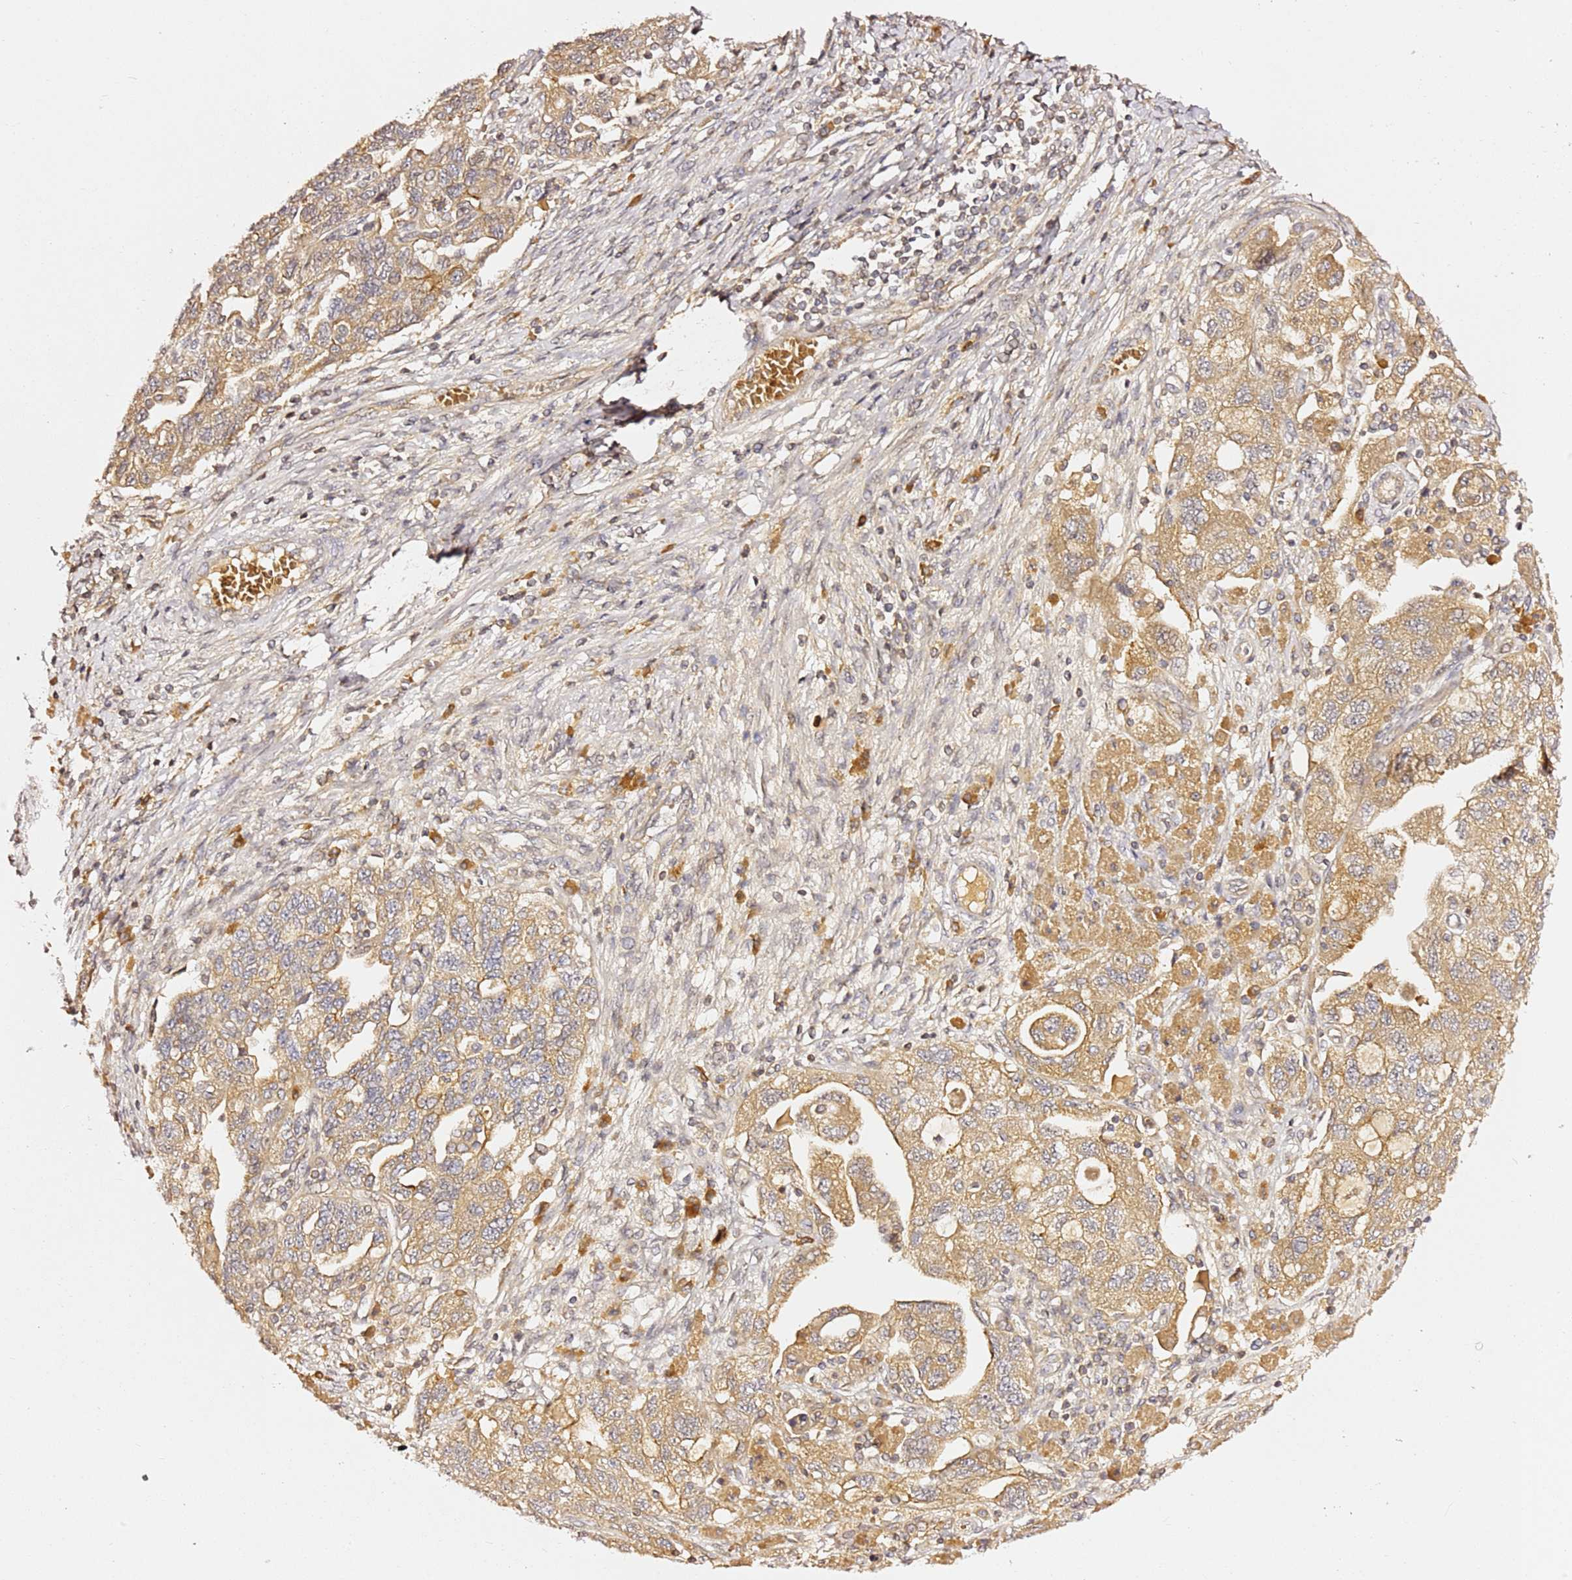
{"staining": {"intensity": "moderate", "quantity": ">75%", "location": "cytoplasmic/membranous"}, "tissue": "ovarian cancer", "cell_type": "Tumor cells", "image_type": "cancer", "snomed": [{"axis": "morphology", "description": "Carcinoma, NOS"}, {"axis": "morphology", "description": "Cystadenocarcinoma, serous, NOS"}, {"axis": "topography", "description": "Ovary"}], "caption": "Protein expression analysis of human ovarian carcinoma reveals moderate cytoplasmic/membranous positivity in about >75% of tumor cells.", "gene": "OSBPL2", "patient": {"sex": "female", "age": 69}}